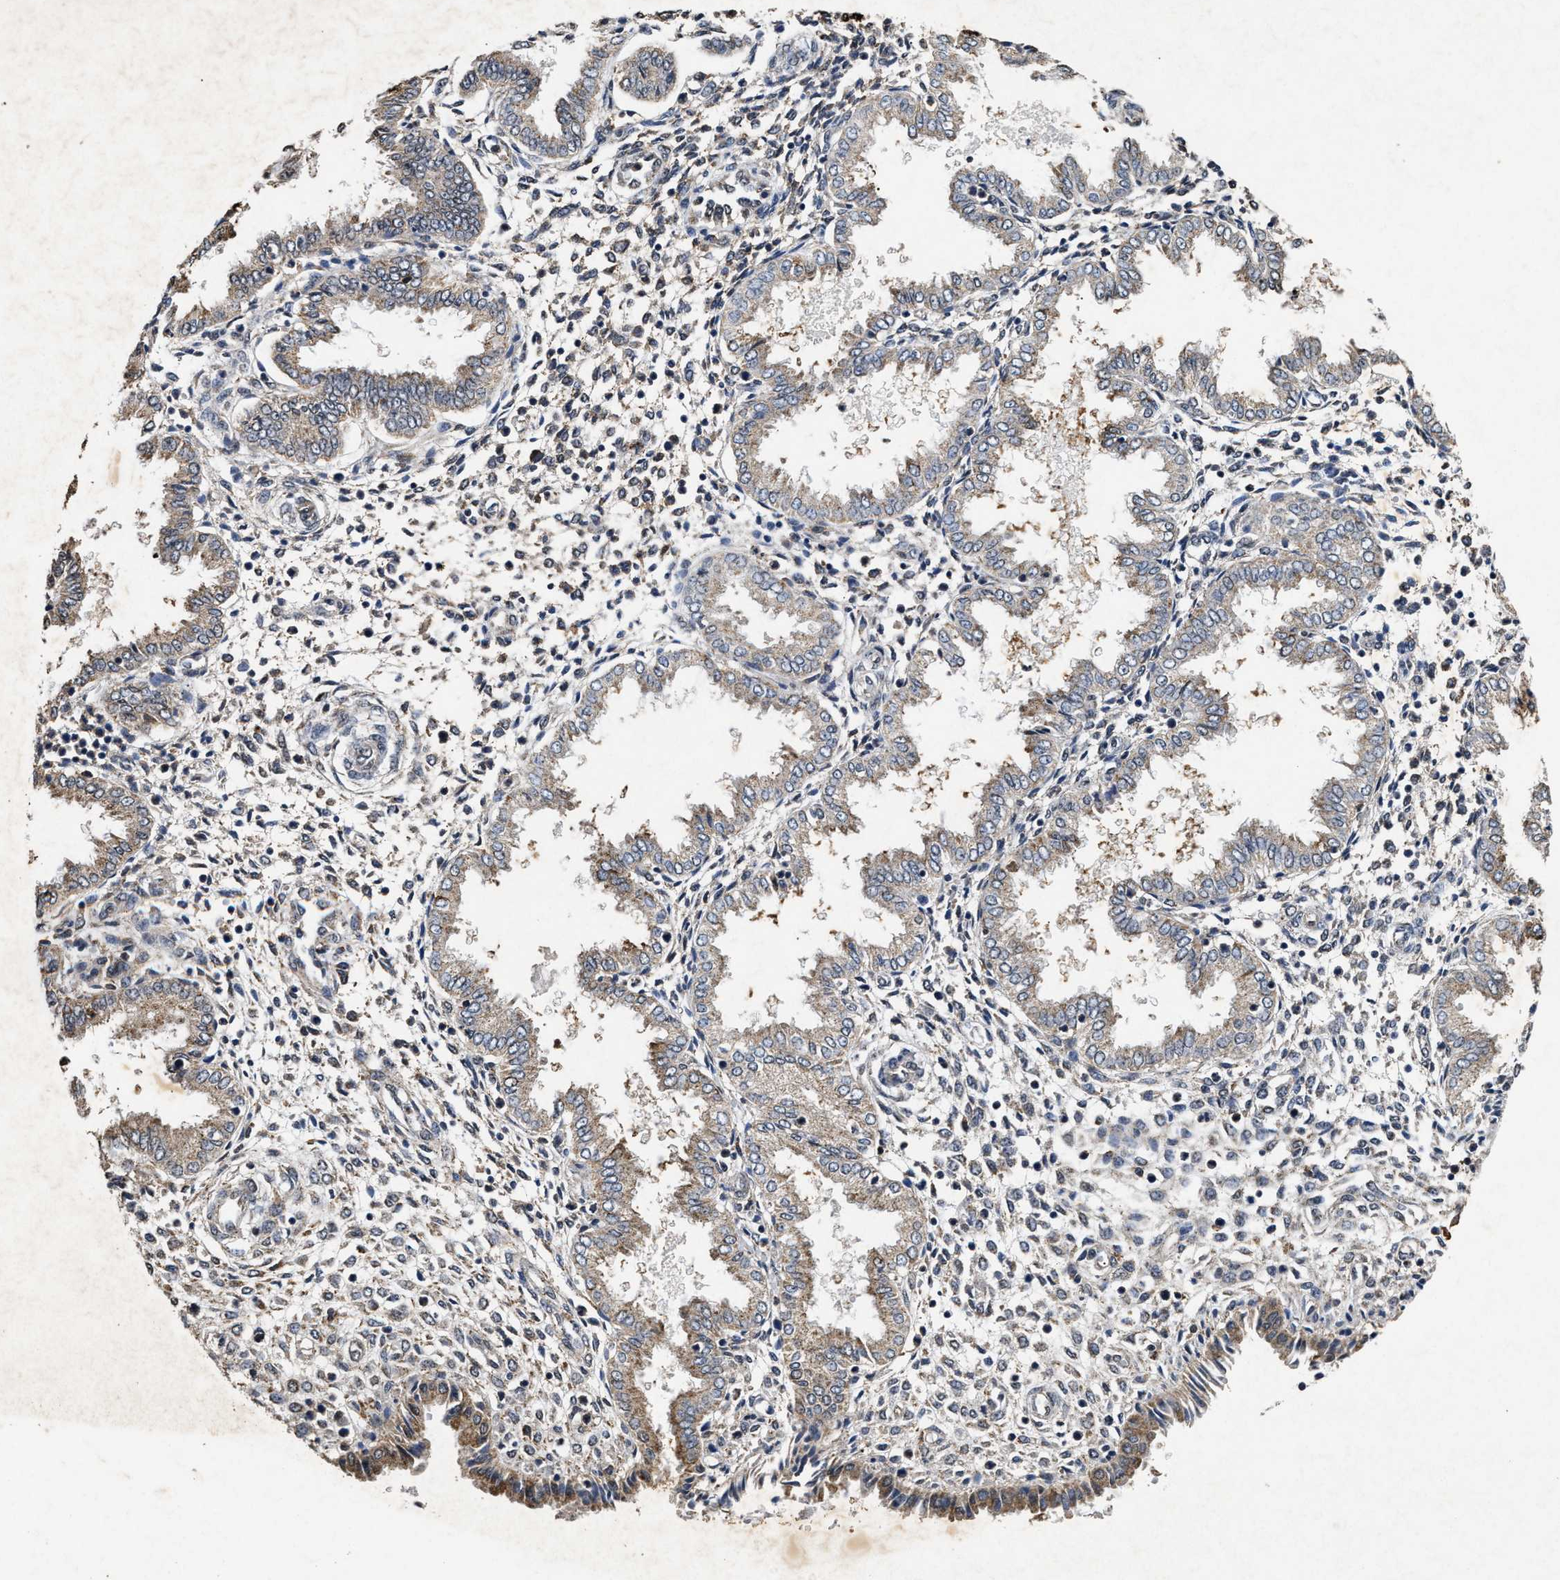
{"staining": {"intensity": "weak", "quantity": "<25%", "location": "nuclear"}, "tissue": "endometrium", "cell_type": "Cells in endometrial stroma", "image_type": "normal", "snomed": [{"axis": "morphology", "description": "Normal tissue, NOS"}, {"axis": "topography", "description": "Endometrium"}], "caption": "Immunohistochemistry image of benign endometrium stained for a protein (brown), which exhibits no staining in cells in endometrial stroma.", "gene": "ACOX1", "patient": {"sex": "female", "age": 33}}